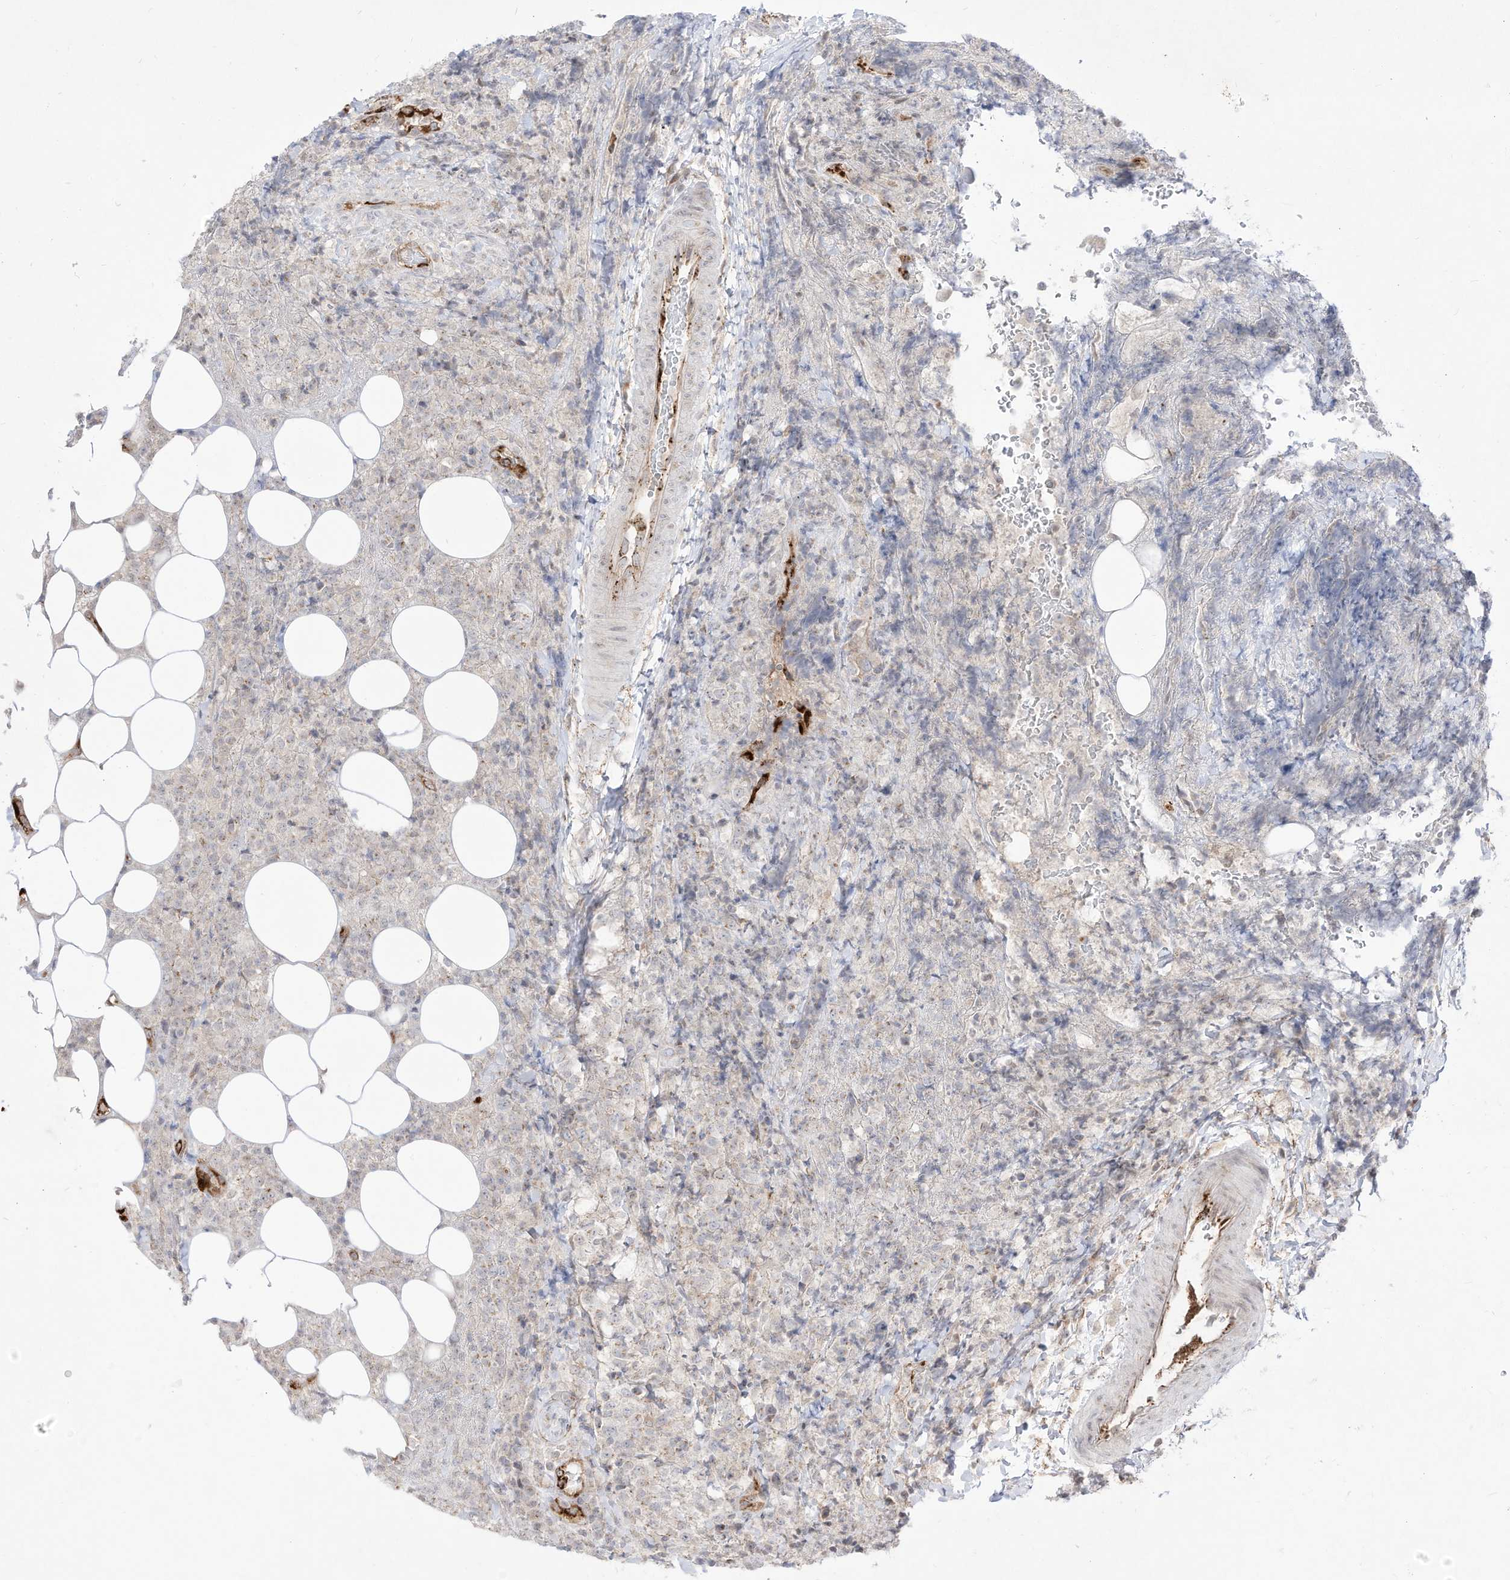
{"staining": {"intensity": "negative", "quantity": "none", "location": "none"}, "tissue": "lymphoma", "cell_type": "Tumor cells", "image_type": "cancer", "snomed": [{"axis": "morphology", "description": "Malignant lymphoma, non-Hodgkin's type, High grade"}, {"axis": "topography", "description": "Lymph node"}], "caption": "Histopathology image shows no protein positivity in tumor cells of high-grade malignant lymphoma, non-Hodgkin's type tissue.", "gene": "ZGRF1", "patient": {"sex": "male", "age": 13}}